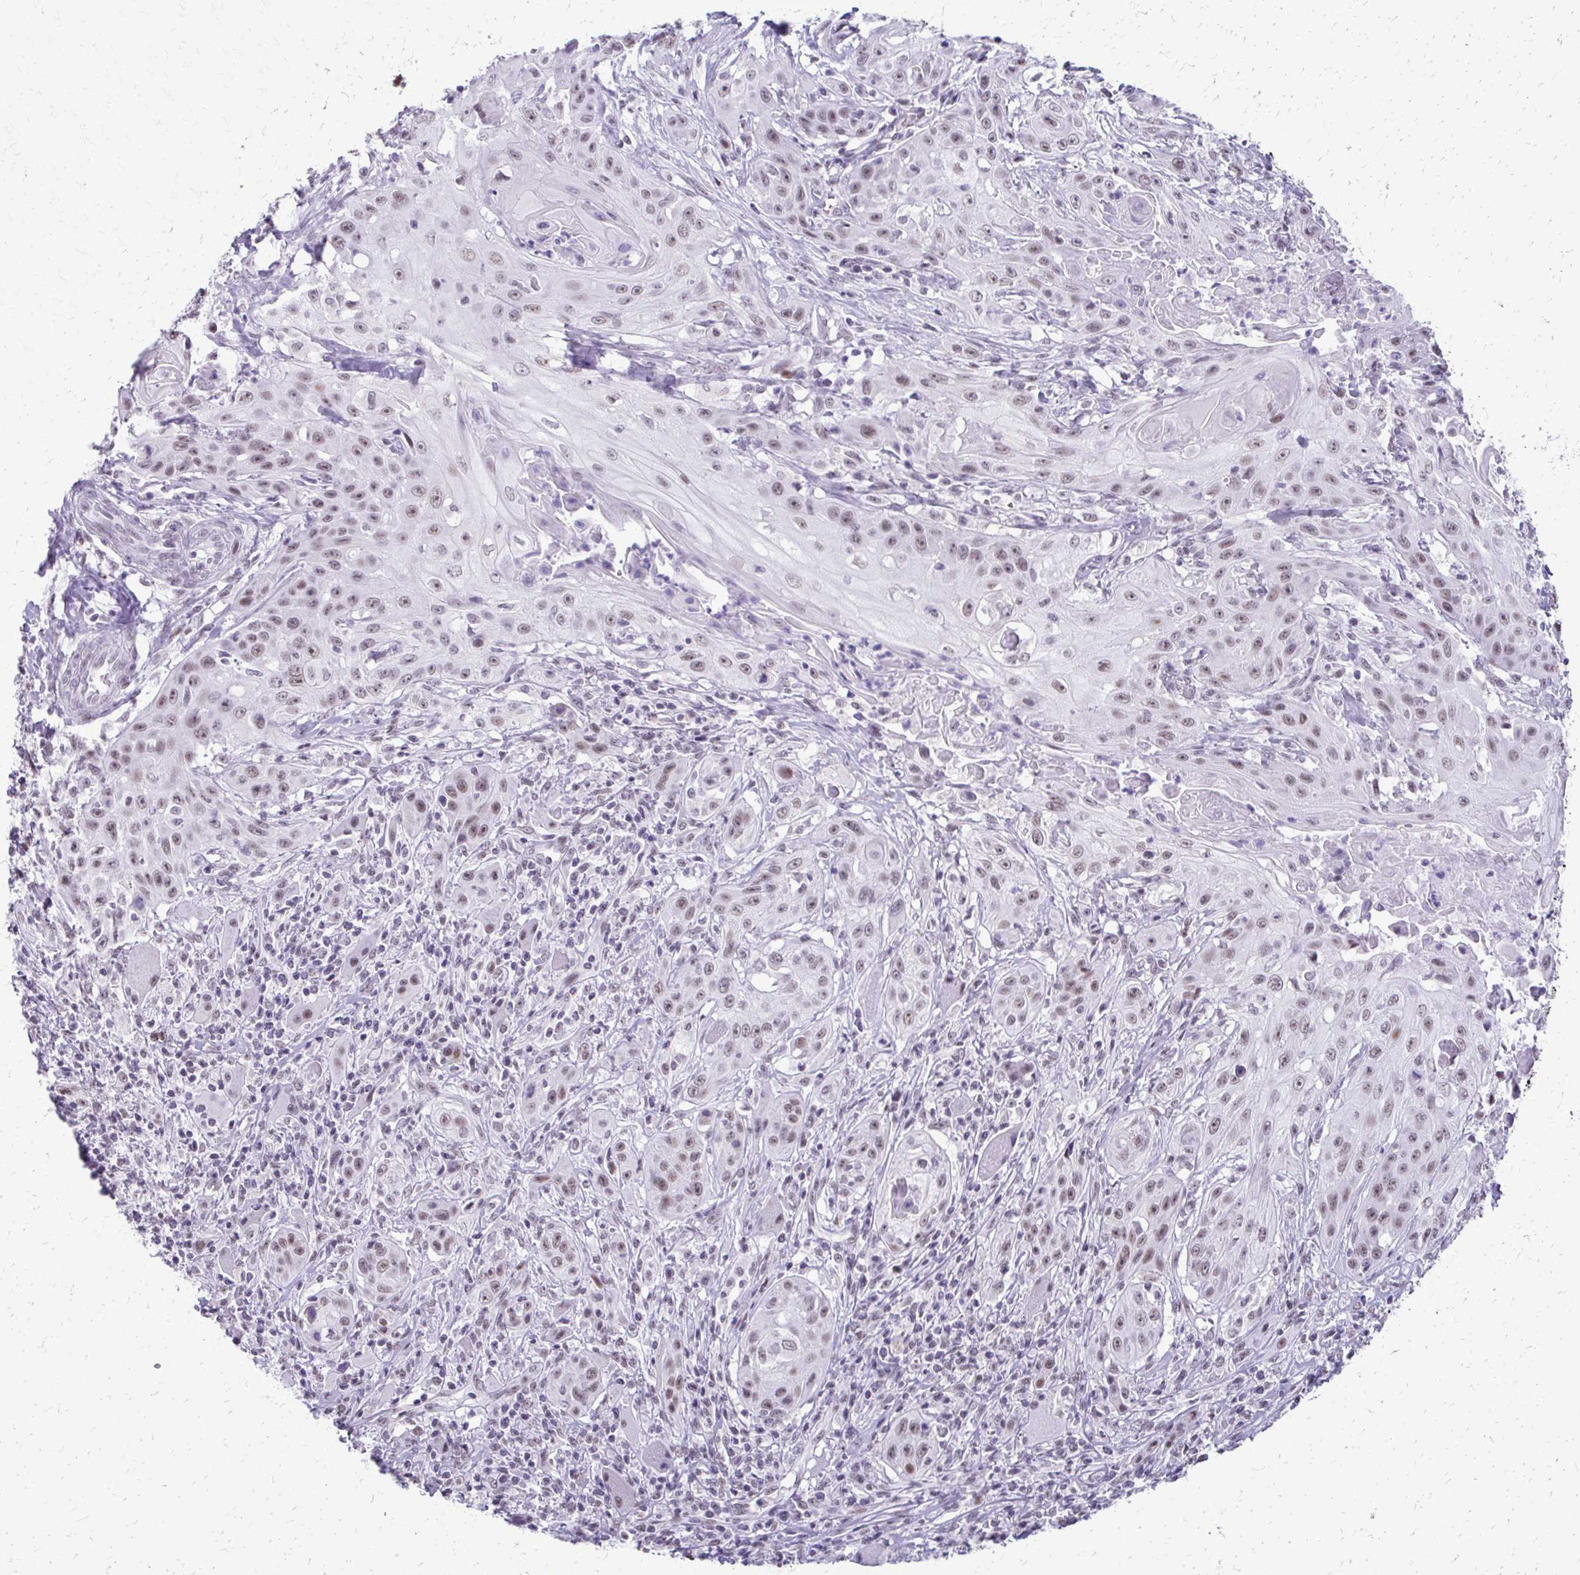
{"staining": {"intensity": "weak", "quantity": ">75%", "location": "nuclear"}, "tissue": "head and neck cancer", "cell_type": "Tumor cells", "image_type": "cancer", "snomed": [{"axis": "morphology", "description": "Squamous cell carcinoma, NOS"}, {"axis": "topography", "description": "Oral tissue"}, {"axis": "topography", "description": "Head-Neck"}, {"axis": "topography", "description": "Neck, NOS"}], "caption": "IHC (DAB) staining of human head and neck cancer (squamous cell carcinoma) reveals weak nuclear protein positivity in about >75% of tumor cells. Immunohistochemistry (ihc) stains the protein of interest in brown and the nuclei are stained blue.", "gene": "SS18", "patient": {"sex": "female", "age": 55}}